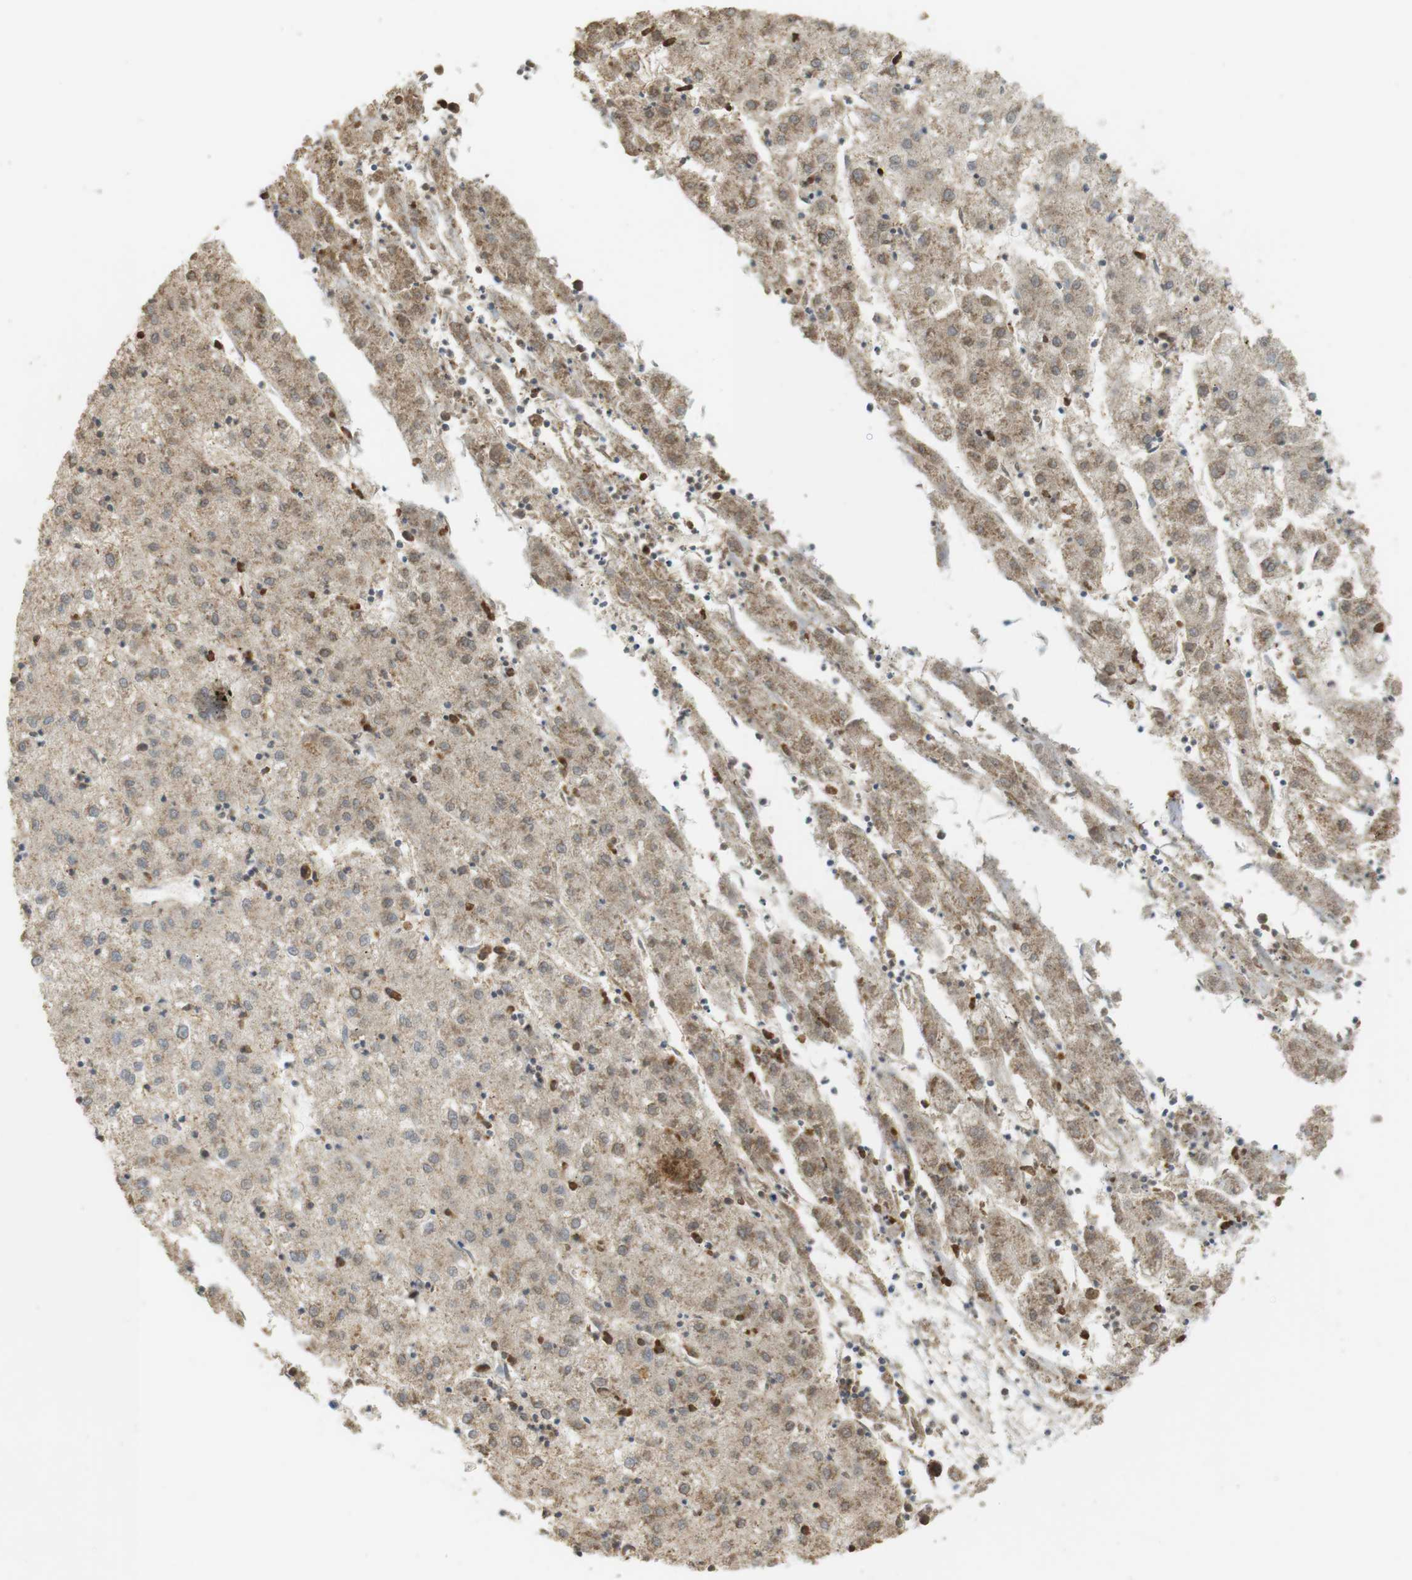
{"staining": {"intensity": "weak", "quantity": "25%-75%", "location": "cytoplasmic/membranous"}, "tissue": "liver cancer", "cell_type": "Tumor cells", "image_type": "cancer", "snomed": [{"axis": "morphology", "description": "Carcinoma, Hepatocellular, NOS"}, {"axis": "topography", "description": "Liver"}], "caption": "IHC (DAB (3,3'-diaminobenzidine)) staining of liver hepatocellular carcinoma displays weak cytoplasmic/membranous protein positivity in approximately 25%-75% of tumor cells.", "gene": "TTK", "patient": {"sex": "male", "age": 72}}